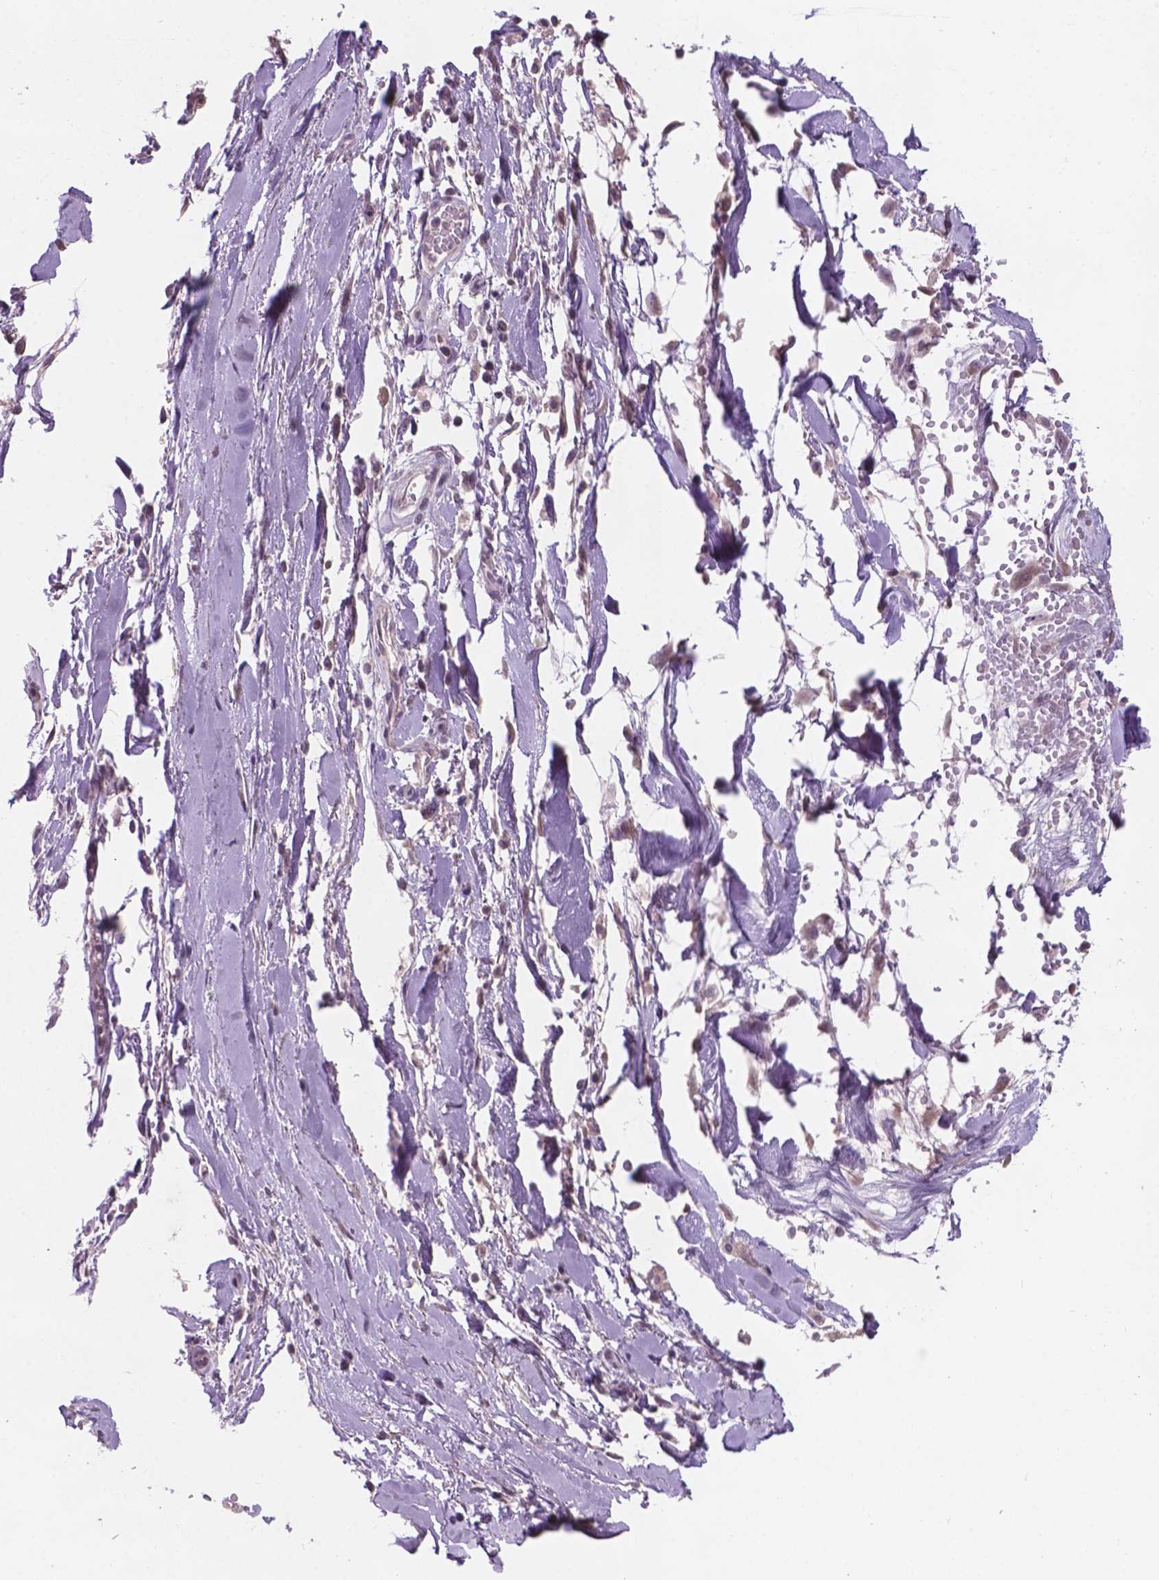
{"staining": {"intensity": "negative", "quantity": "none", "location": "none"}, "tissue": "adipose tissue", "cell_type": "Adipocytes", "image_type": "normal", "snomed": [{"axis": "morphology", "description": "Normal tissue, NOS"}, {"axis": "topography", "description": "Cartilage tissue"}, {"axis": "topography", "description": "Nasopharynx"}, {"axis": "topography", "description": "Thyroid gland"}], "caption": "High magnification brightfield microscopy of unremarkable adipose tissue stained with DAB (brown) and counterstained with hematoxylin (blue): adipocytes show no significant positivity.", "gene": "GXYLT2", "patient": {"sex": "male", "age": 63}}